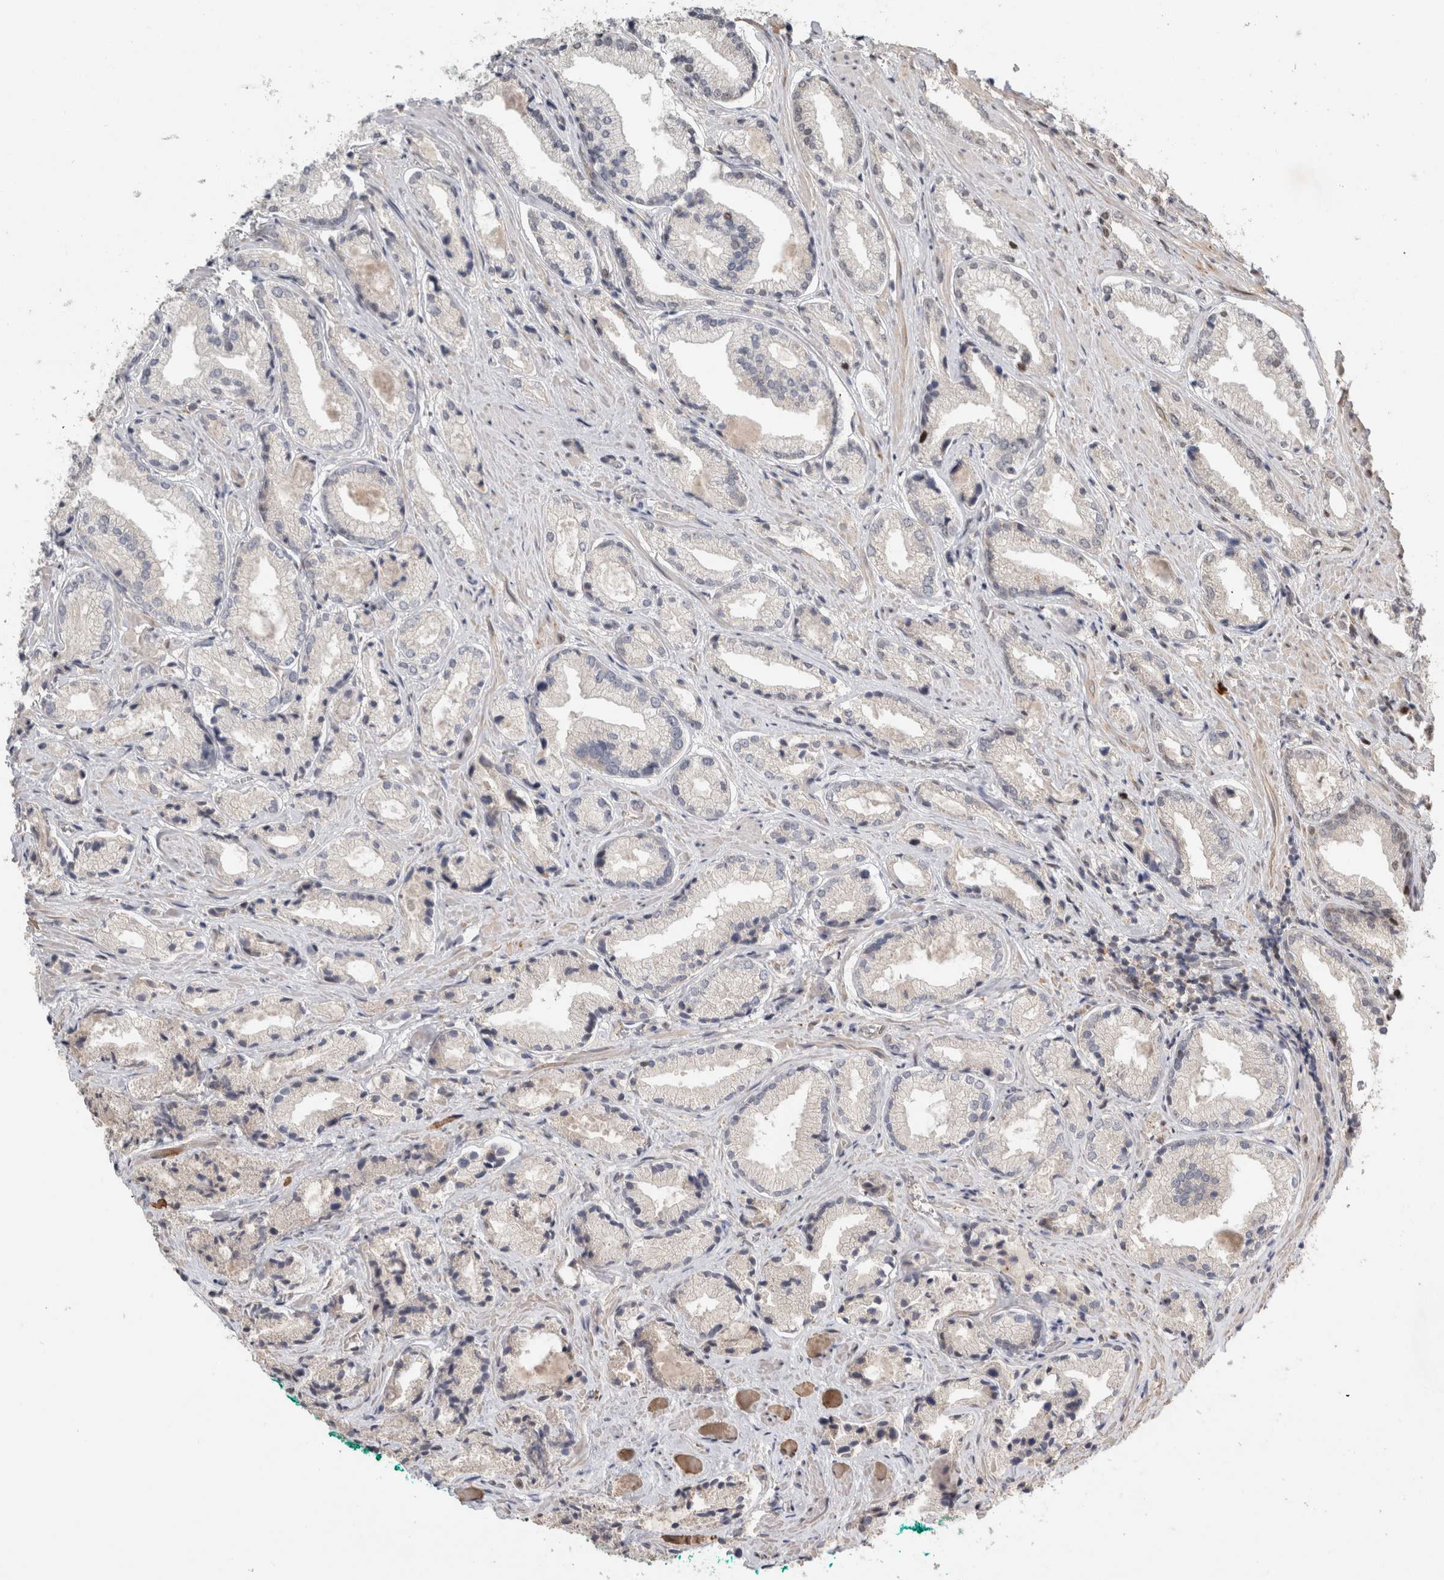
{"staining": {"intensity": "moderate", "quantity": "<25%", "location": "nuclear"}, "tissue": "prostate cancer", "cell_type": "Tumor cells", "image_type": "cancer", "snomed": [{"axis": "morphology", "description": "Adenocarcinoma, Low grade"}, {"axis": "topography", "description": "Prostate"}], "caption": "Immunohistochemical staining of prostate low-grade adenocarcinoma reveals moderate nuclear protein staining in approximately <25% of tumor cells.", "gene": "C8orf58", "patient": {"sex": "male", "age": 62}}